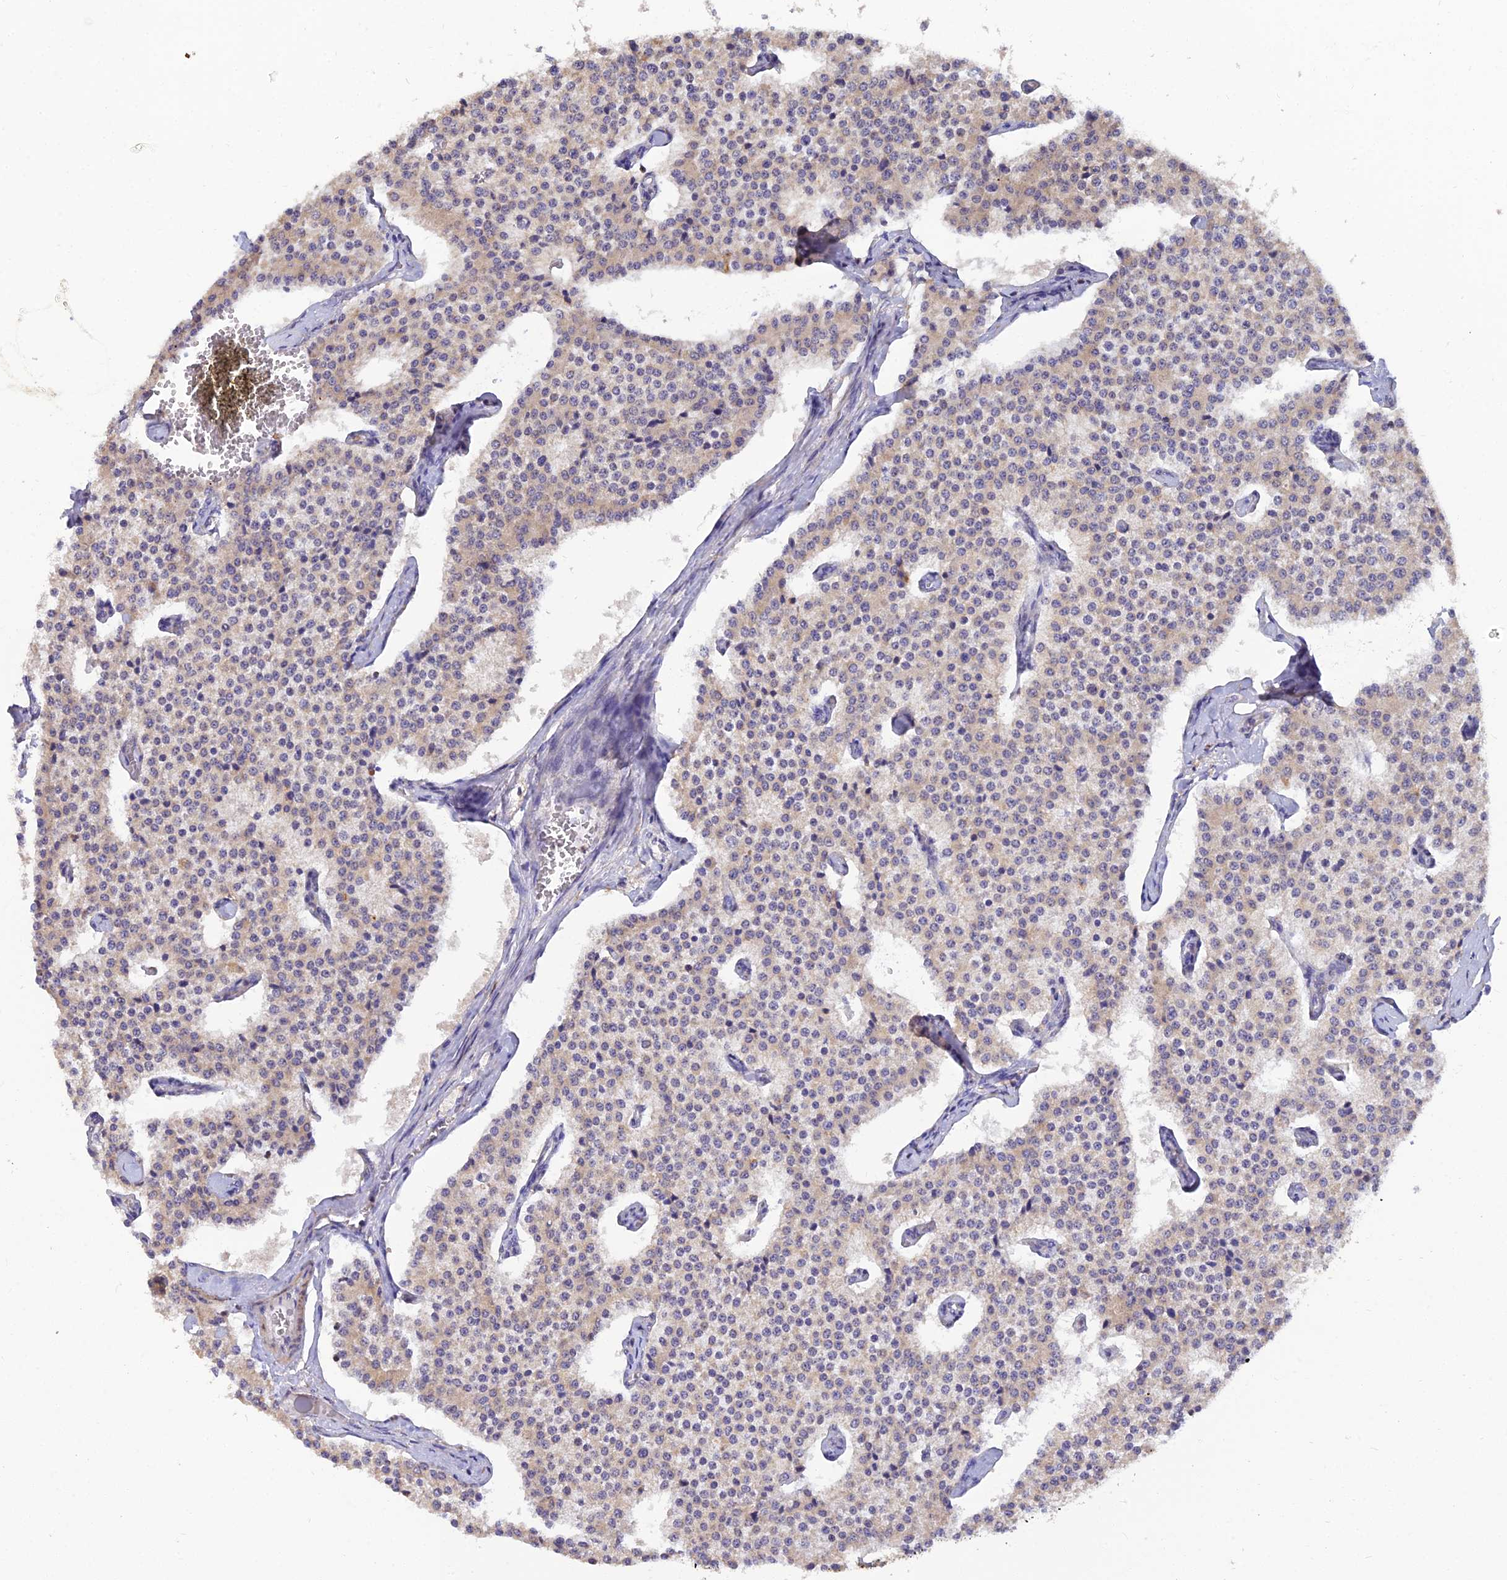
{"staining": {"intensity": "weak", "quantity": ">75%", "location": "cytoplasmic/membranous"}, "tissue": "carcinoid", "cell_type": "Tumor cells", "image_type": "cancer", "snomed": [{"axis": "morphology", "description": "Carcinoid, malignant, NOS"}, {"axis": "topography", "description": "Colon"}], "caption": "Tumor cells exhibit low levels of weak cytoplasmic/membranous positivity in about >75% of cells in malignant carcinoid.", "gene": "ARL8B", "patient": {"sex": "female", "age": 52}}